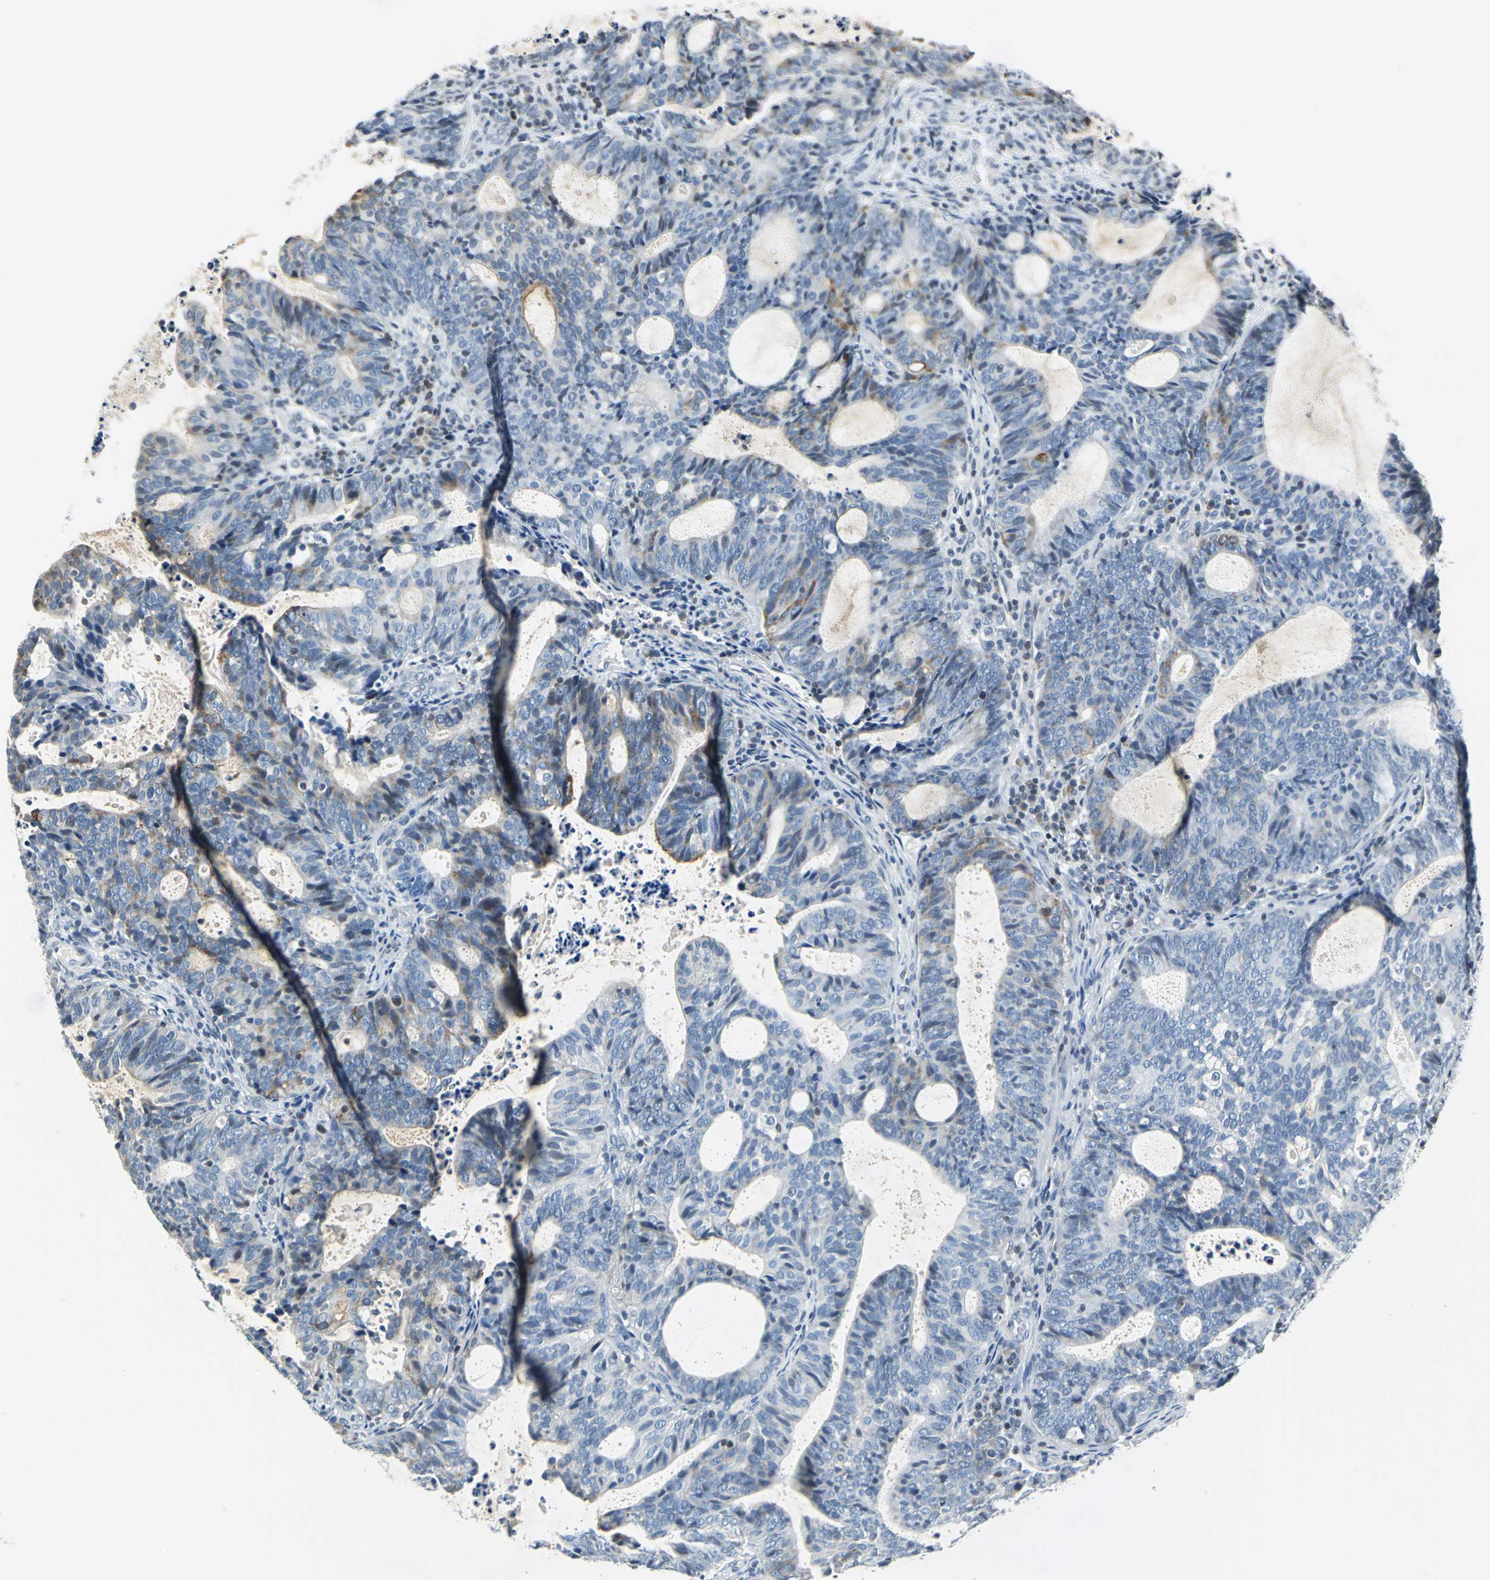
{"staining": {"intensity": "moderate", "quantity": "<25%", "location": "cytoplasmic/membranous"}, "tissue": "endometrial cancer", "cell_type": "Tumor cells", "image_type": "cancer", "snomed": [{"axis": "morphology", "description": "Adenocarcinoma, NOS"}, {"axis": "topography", "description": "Uterus"}], "caption": "High-magnification brightfield microscopy of endometrial cancer stained with DAB (brown) and counterstained with hematoxylin (blue). tumor cells exhibit moderate cytoplasmic/membranous positivity is present in about<25% of cells.", "gene": "HCFC2", "patient": {"sex": "female", "age": 83}}